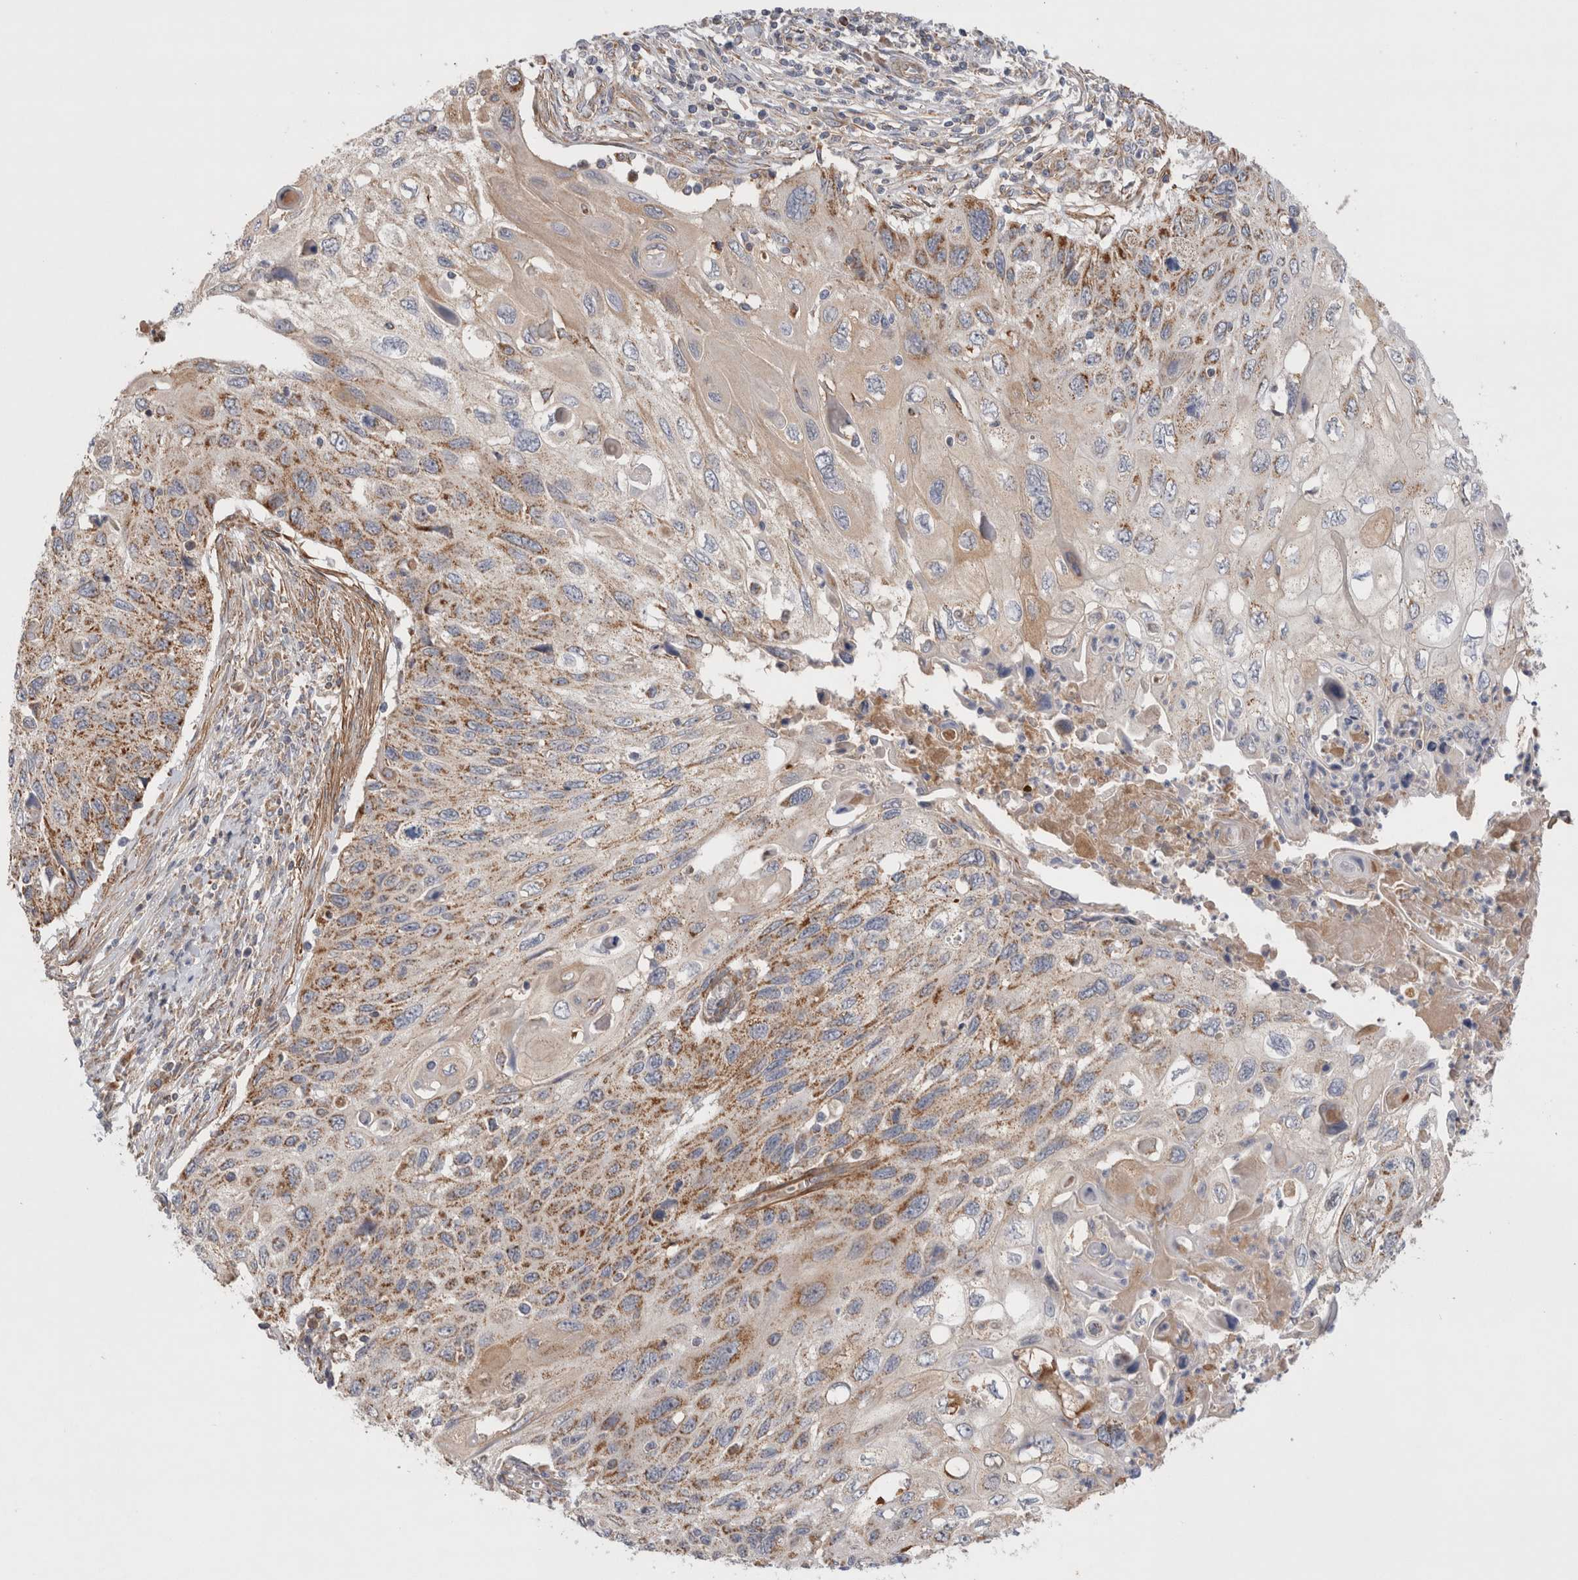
{"staining": {"intensity": "moderate", "quantity": ">75%", "location": "cytoplasmic/membranous"}, "tissue": "cervical cancer", "cell_type": "Tumor cells", "image_type": "cancer", "snomed": [{"axis": "morphology", "description": "Squamous cell carcinoma, NOS"}, {"axis": "topography", "description": "Cervix"}], "caption": "There is medium levels of moderate cytoplasmic/membranous positivity in tumor cells of cervical cancer (squamous cell carcinoma), as demonstrated by immunohistochemical staining (brown color).", "gene": "MRPS28", "patient": {"sex": "female", "age": 70}}